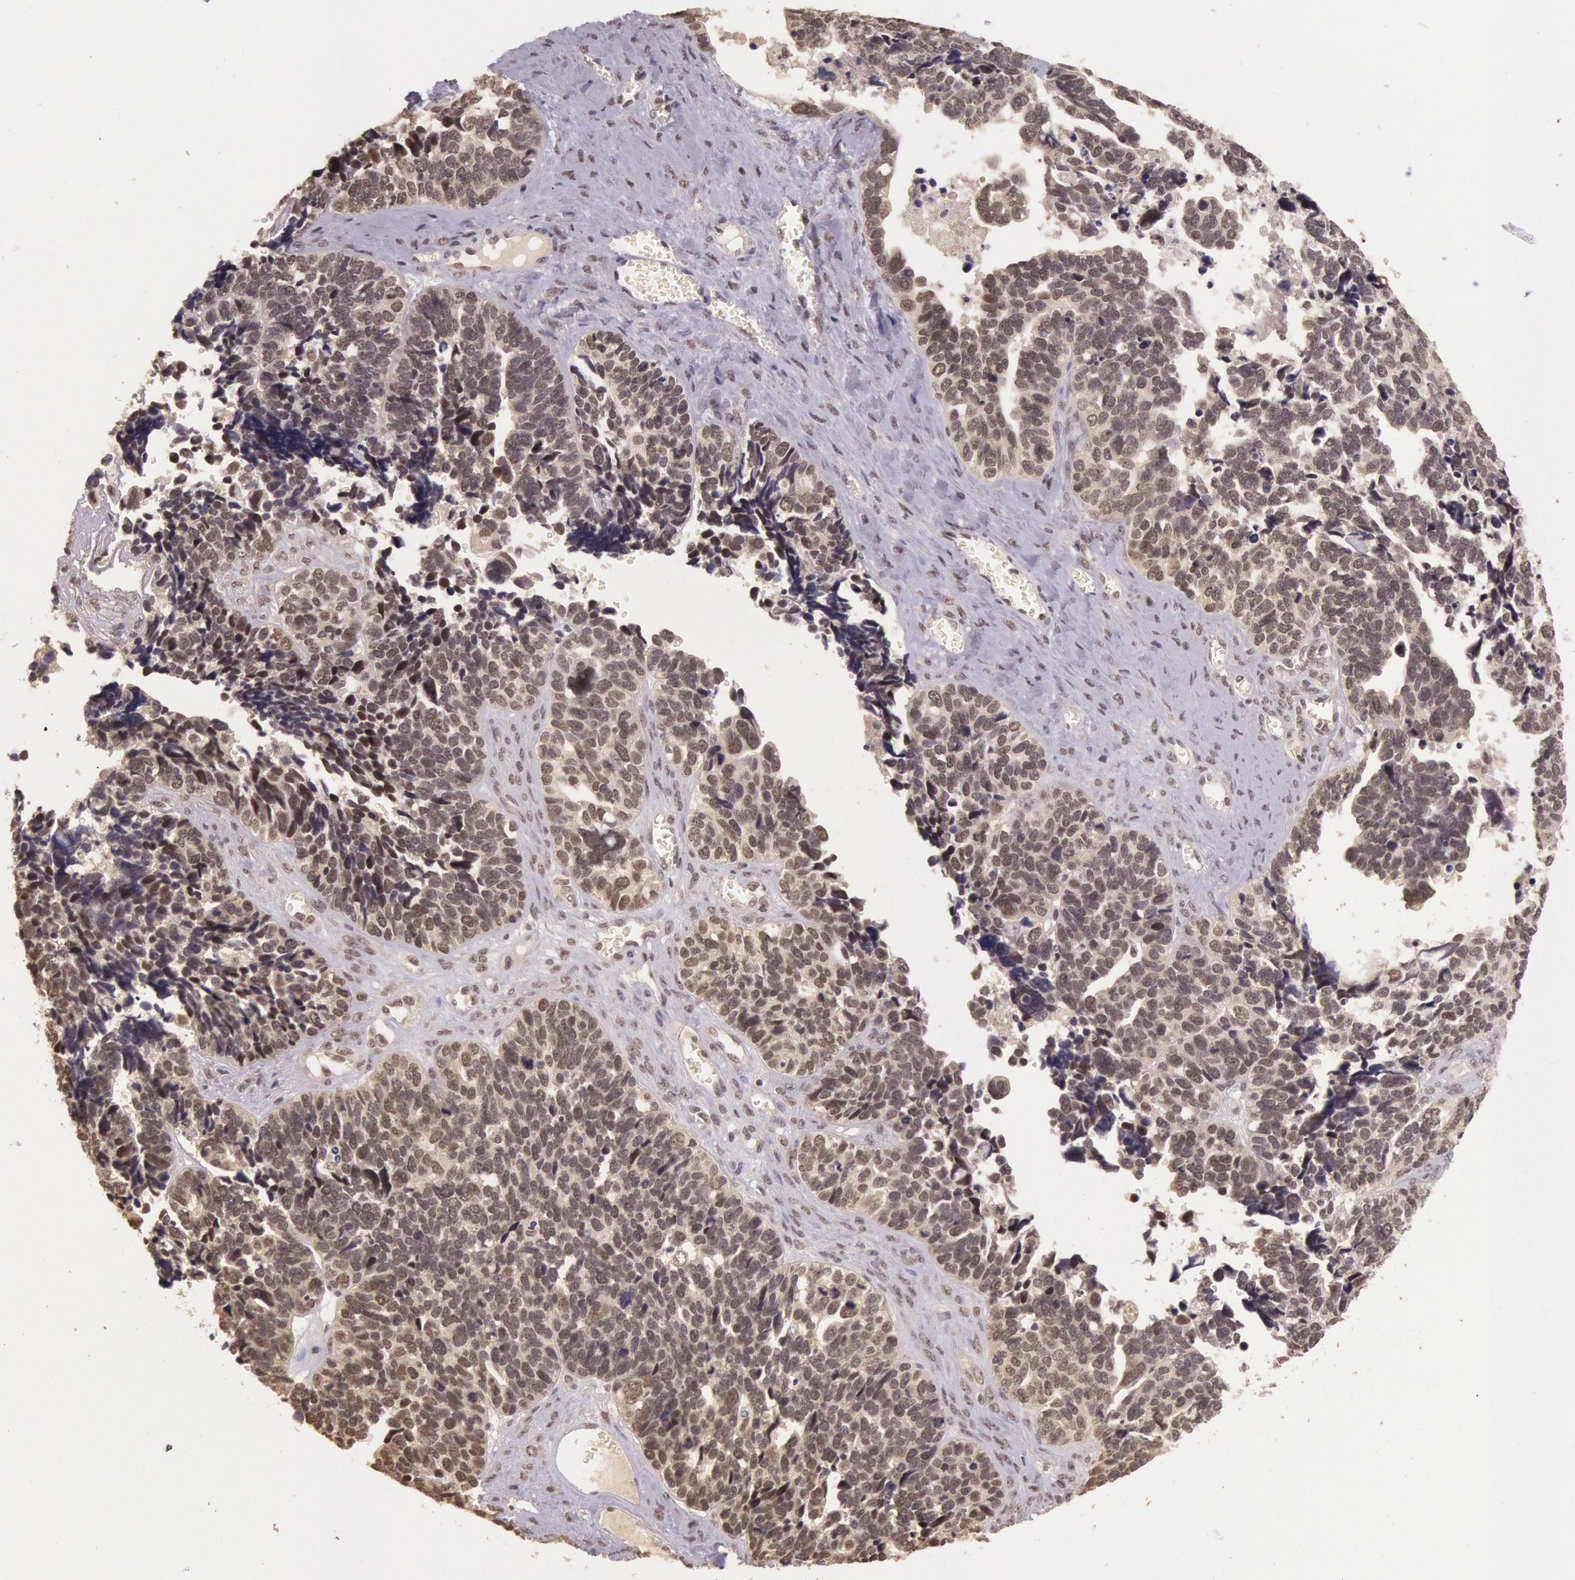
{"staining": {"intensity": "moderate", "quantity": ">75%", "location": "cytoplasmic/membranous,nuclear"}, "tissue": "ovarian cancer", "cell_type": "Tumor cells", "image_type": "cancer", "snomed": [{"axis": "morphology", "description": "Cystadenocarcinoma, serous, NOS"}, {"axis": "topography", "description": "Ovary"}], "caption": "Human ovarian cancer stained for a protein (brown) reveals moderate cytoplasmic/membranous and nuclear positive positivity in approximately >75% of tumor cells.", "gene": "RTL10", "patient": {"sex": "female", "age": 77}}